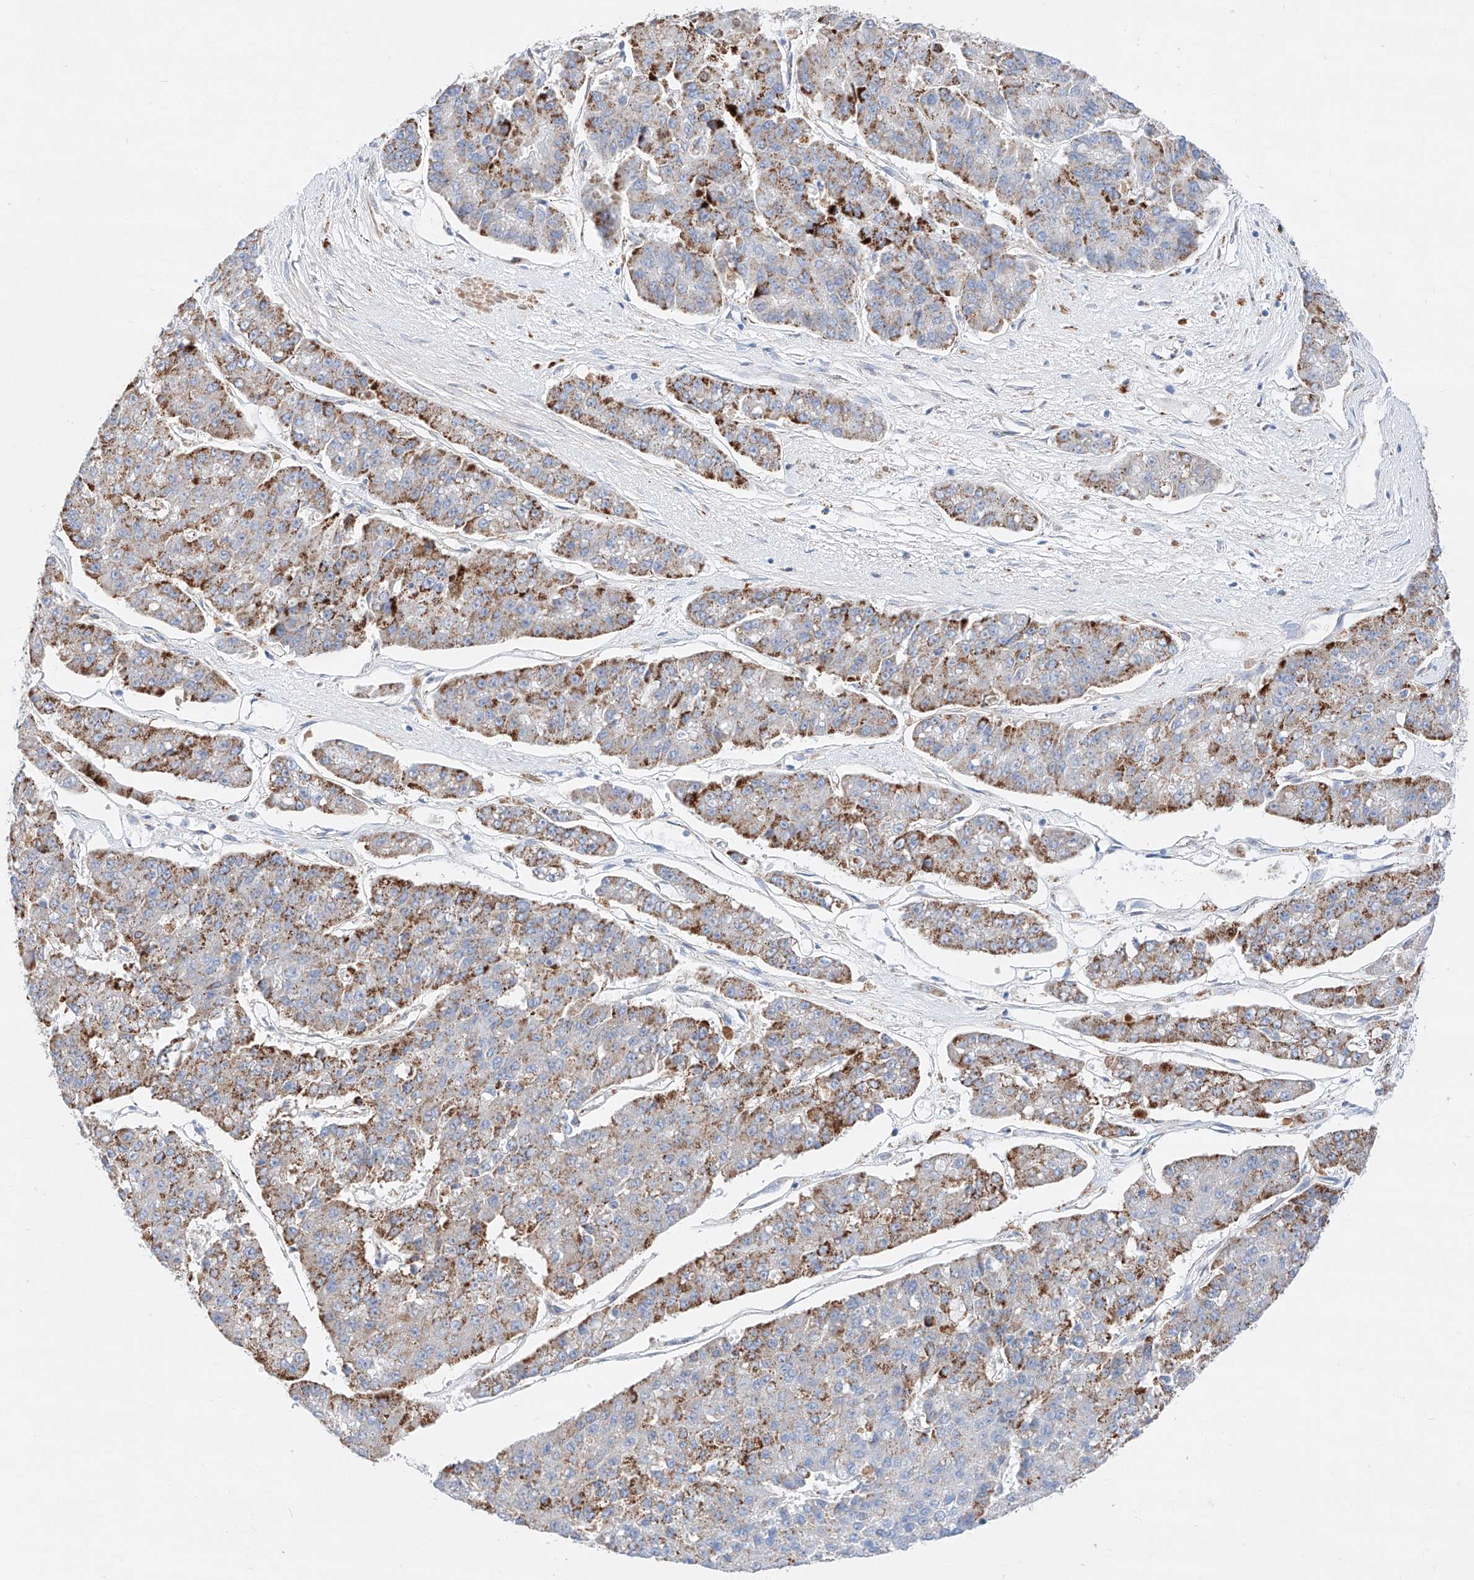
{"staining": {"intensity": "moderate", "quantity": ">75%", "location": "cytoplasmic/membranous"}, "tissue": "pancreatic cancer", "cell_type": "Tumor cells", "image_type": "cancer", "snomed": [{"axis": "morphology", "description": "Adenocarcinoma, NOS"}, {"axis": "topography", "description": "Pancreas"}], "caption": "Immunohistochemistry (IHC) photomicrograph of neoplastic tissue: human pancreatic cancer stained using immunohistochemistry exhibits medium levels of moderate protein expression localized specifically in the cytoplasmic/membranous of tumor cells, appearing as a cytoplasmic/membranous brown color.", "gene": "C6orf62", "patient": {"sex": "male", "age": 50}}